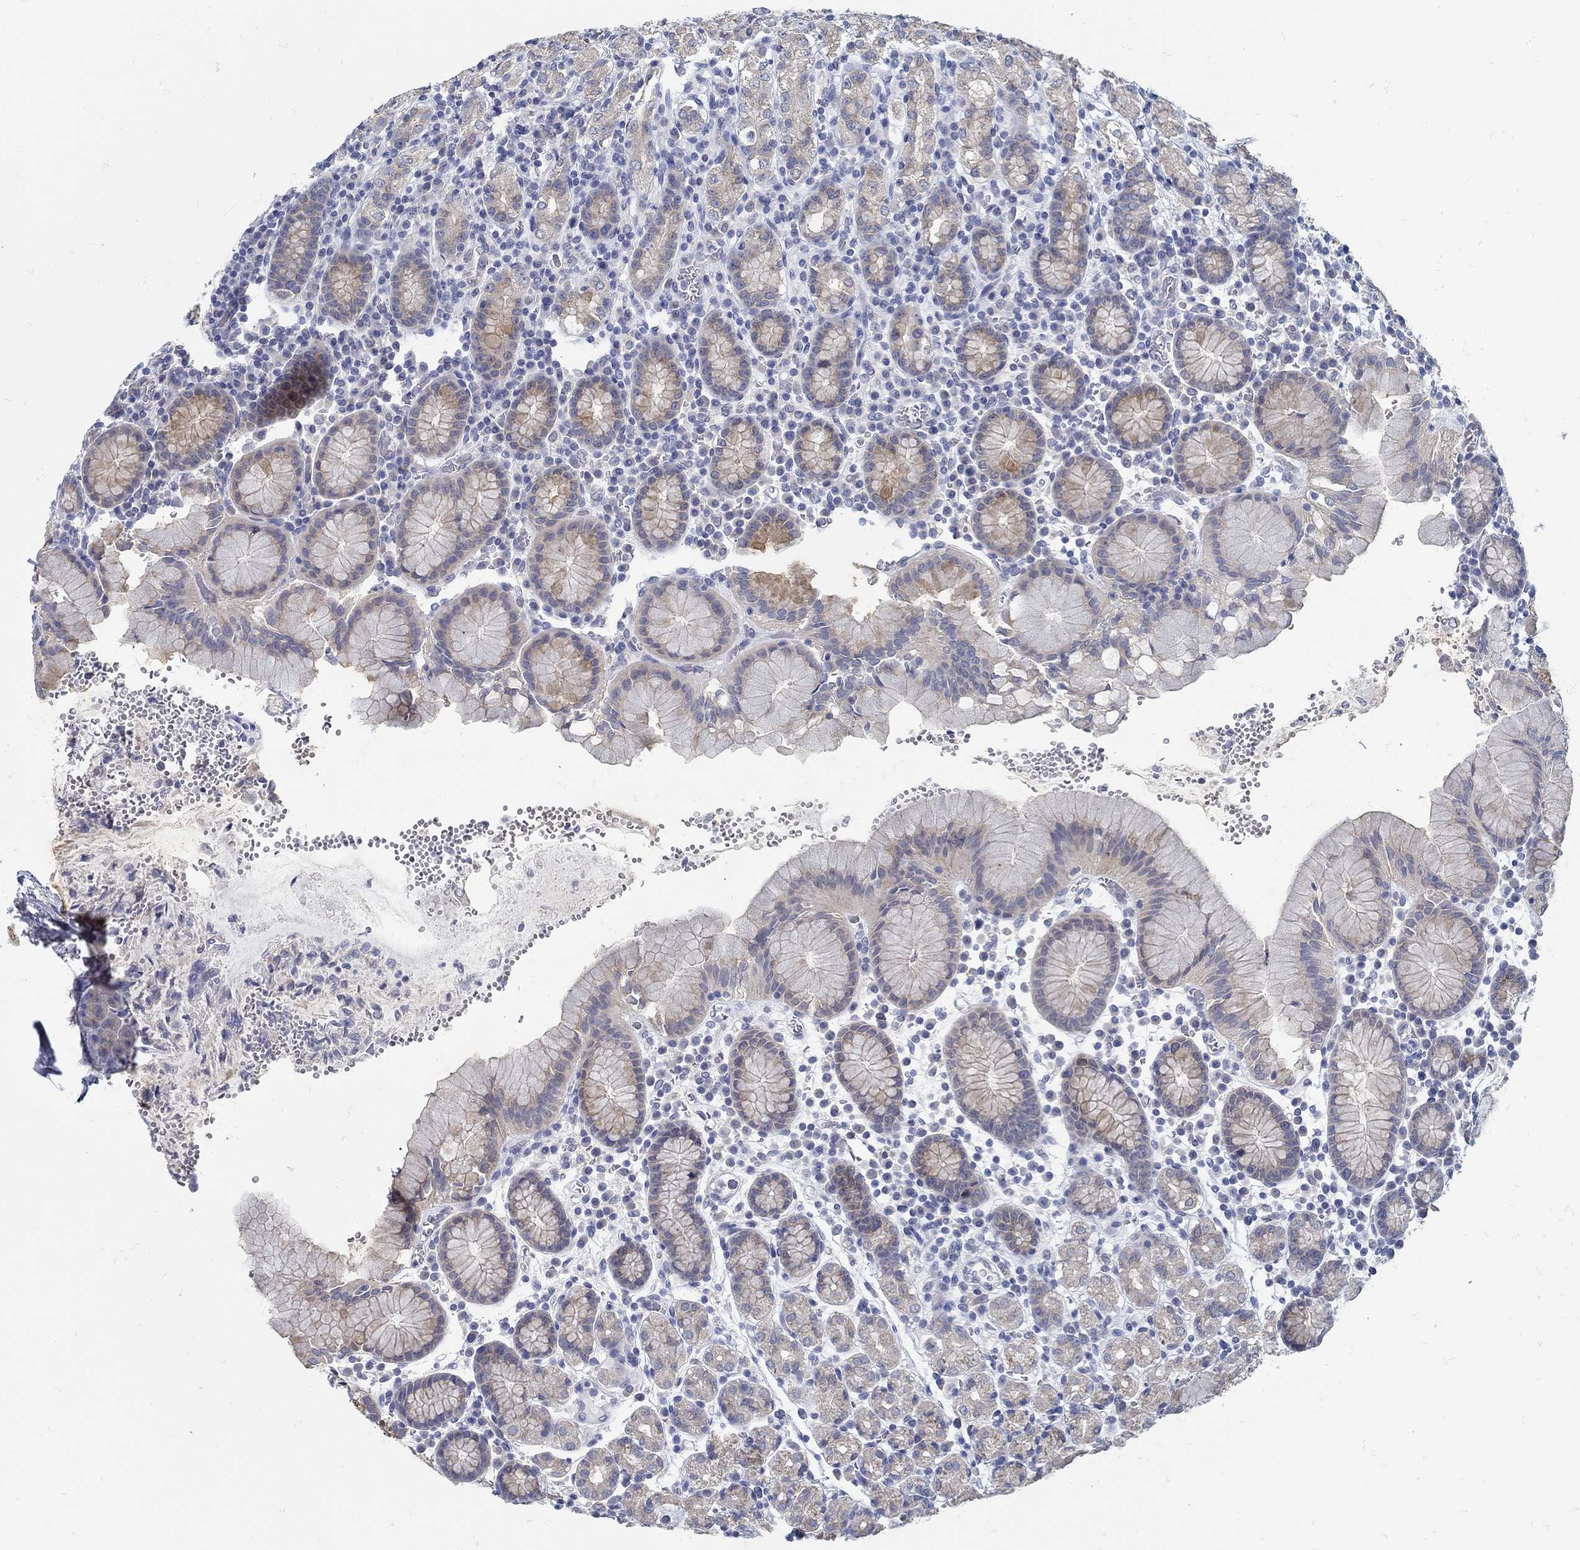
{"staining": {"intensity": "weak", "quantity": "<25%", "location": "cytoplasmic/membranous"}, "tissue": "stomach", "cell_type": "Glandular cells", "image_type": "normal", "snomed": [{"axis": "morphology", "description": "Normal tissue, NOS"}, {"axis": "topography", "description": "Stomach, upper"}, {"axis": "topography", "description": "Stomach"}], "caption": "DAB (3,3'-diaminobenzidine) immunohistochemical staining of benign human stomach displays no significant expression in glandular cells. The staining was performed using DAB to visualize the protein expression in brown, while the nuclei were stained in blue with hematoxylin (Magnification: 20x).", "gene": "ZFAND4", "patient": {"sex": "male", "age": 62}}